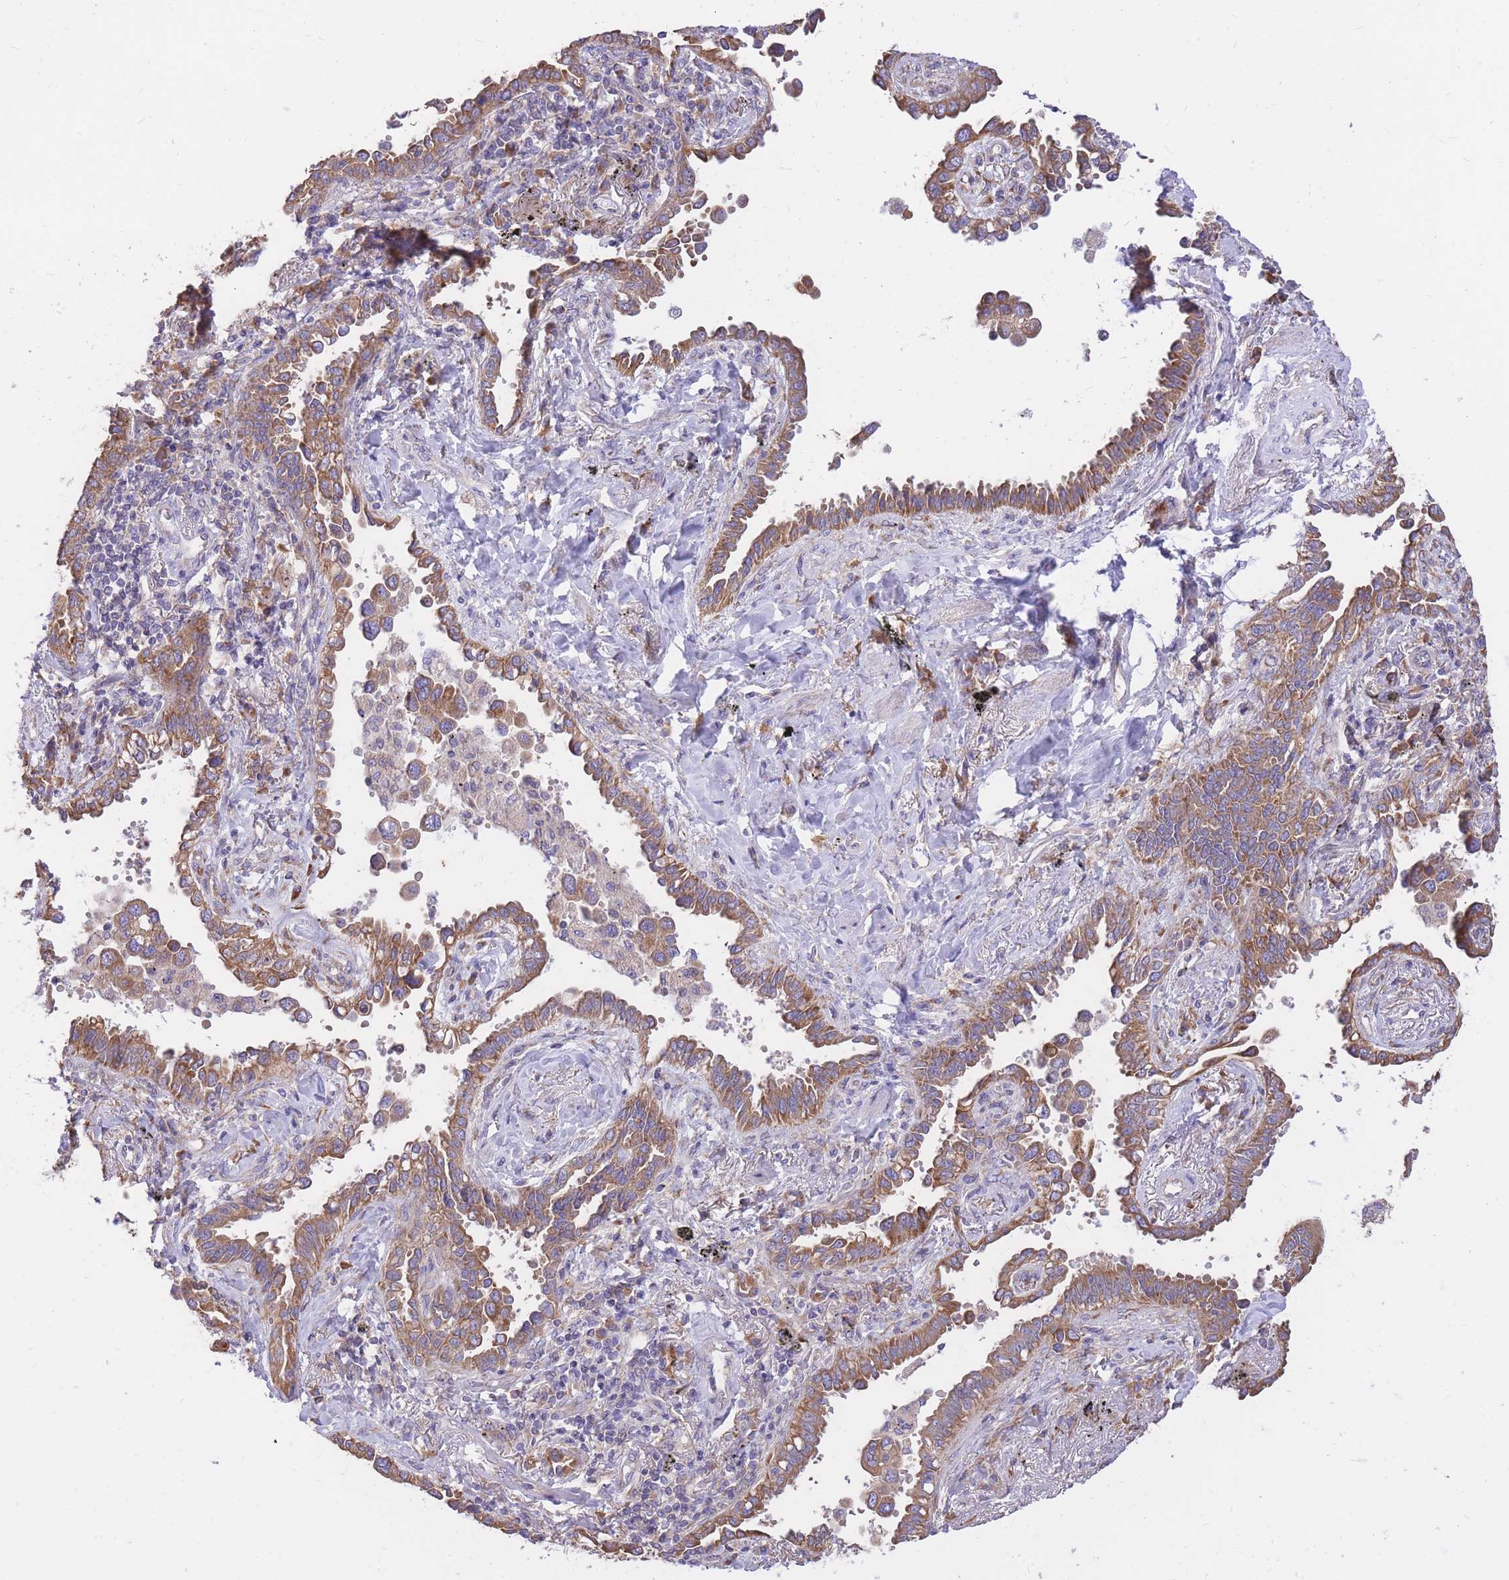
{"staining": {"intensity": "moderate", "quantity": ">75%", "location": "cytoplasmic/membranous"}, "tissue": "lung cancer", "cell_type": "Tumor cells", "image_type": "cancer", "snomed": [{"axis": "morphology", "description": "Adenocarcinoma, NOS"}, {"axis": "topography", "description": "Lung"}], "caption": "Brown immunohistochemical staining in human lung cancer reveals moderate cytoplasmic/membranous positivity in approximately >75% of tumor cells.", "gene": "GBP7", "patient": {"sex": "male", "age": 67}}